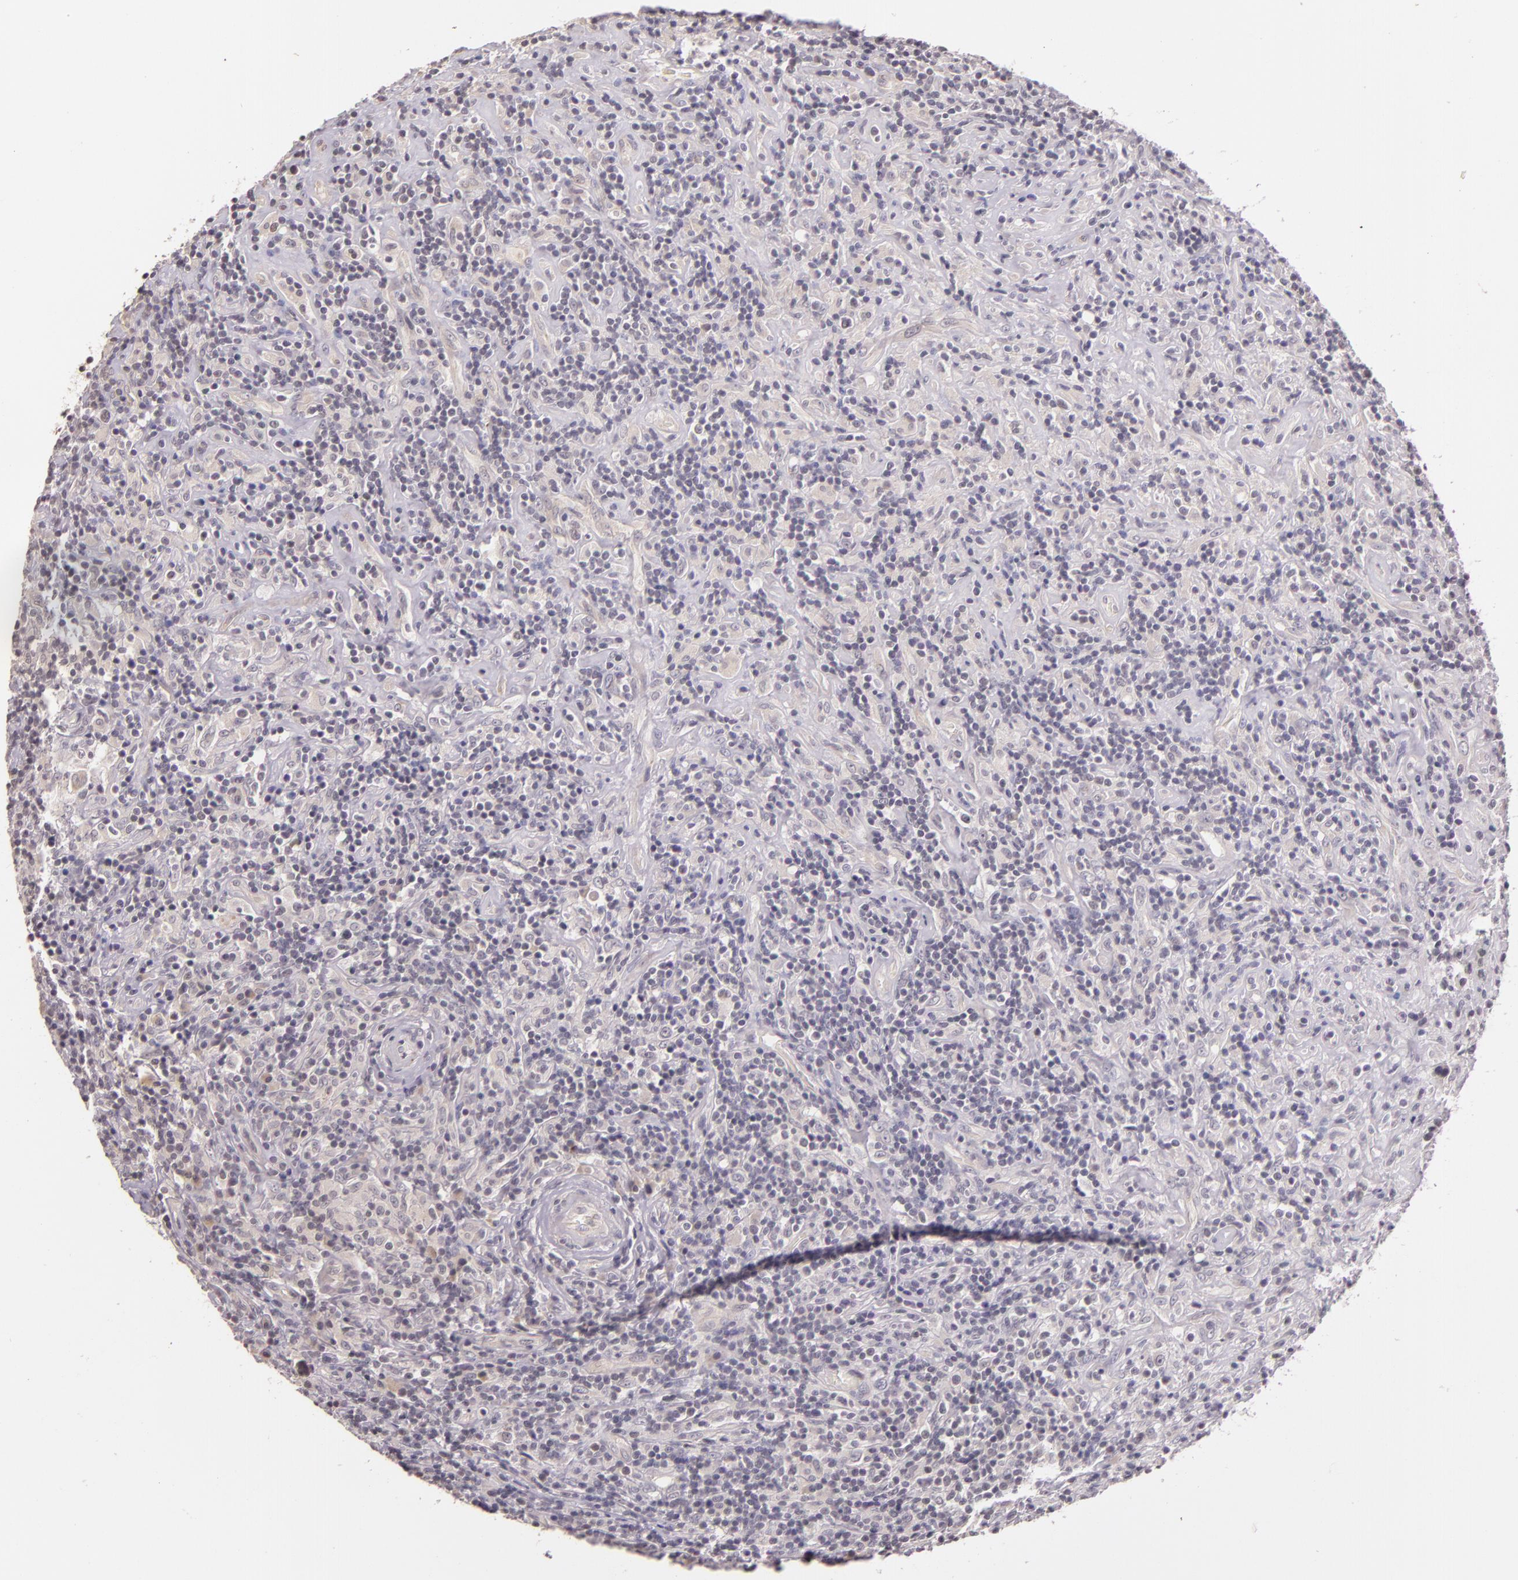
{"staining": {"intensity": "negative", "quantity": "none", "location": "none"}, "tissue": "lymphoma", "cell_type": "Tumor cells", "image_type": "cancer", "snomed": [{"axis": "morphology", "description": "Hodgkin's disease, NOS"}, {"axis": "topography", "description": "Lymph node"}], "caption": "A micrograph of Hodgkin's disease stained for a protein displays no brown staining in tumor cells.", "gene": "ARMH4", "patient": {"sex": "male", "age": 46}}